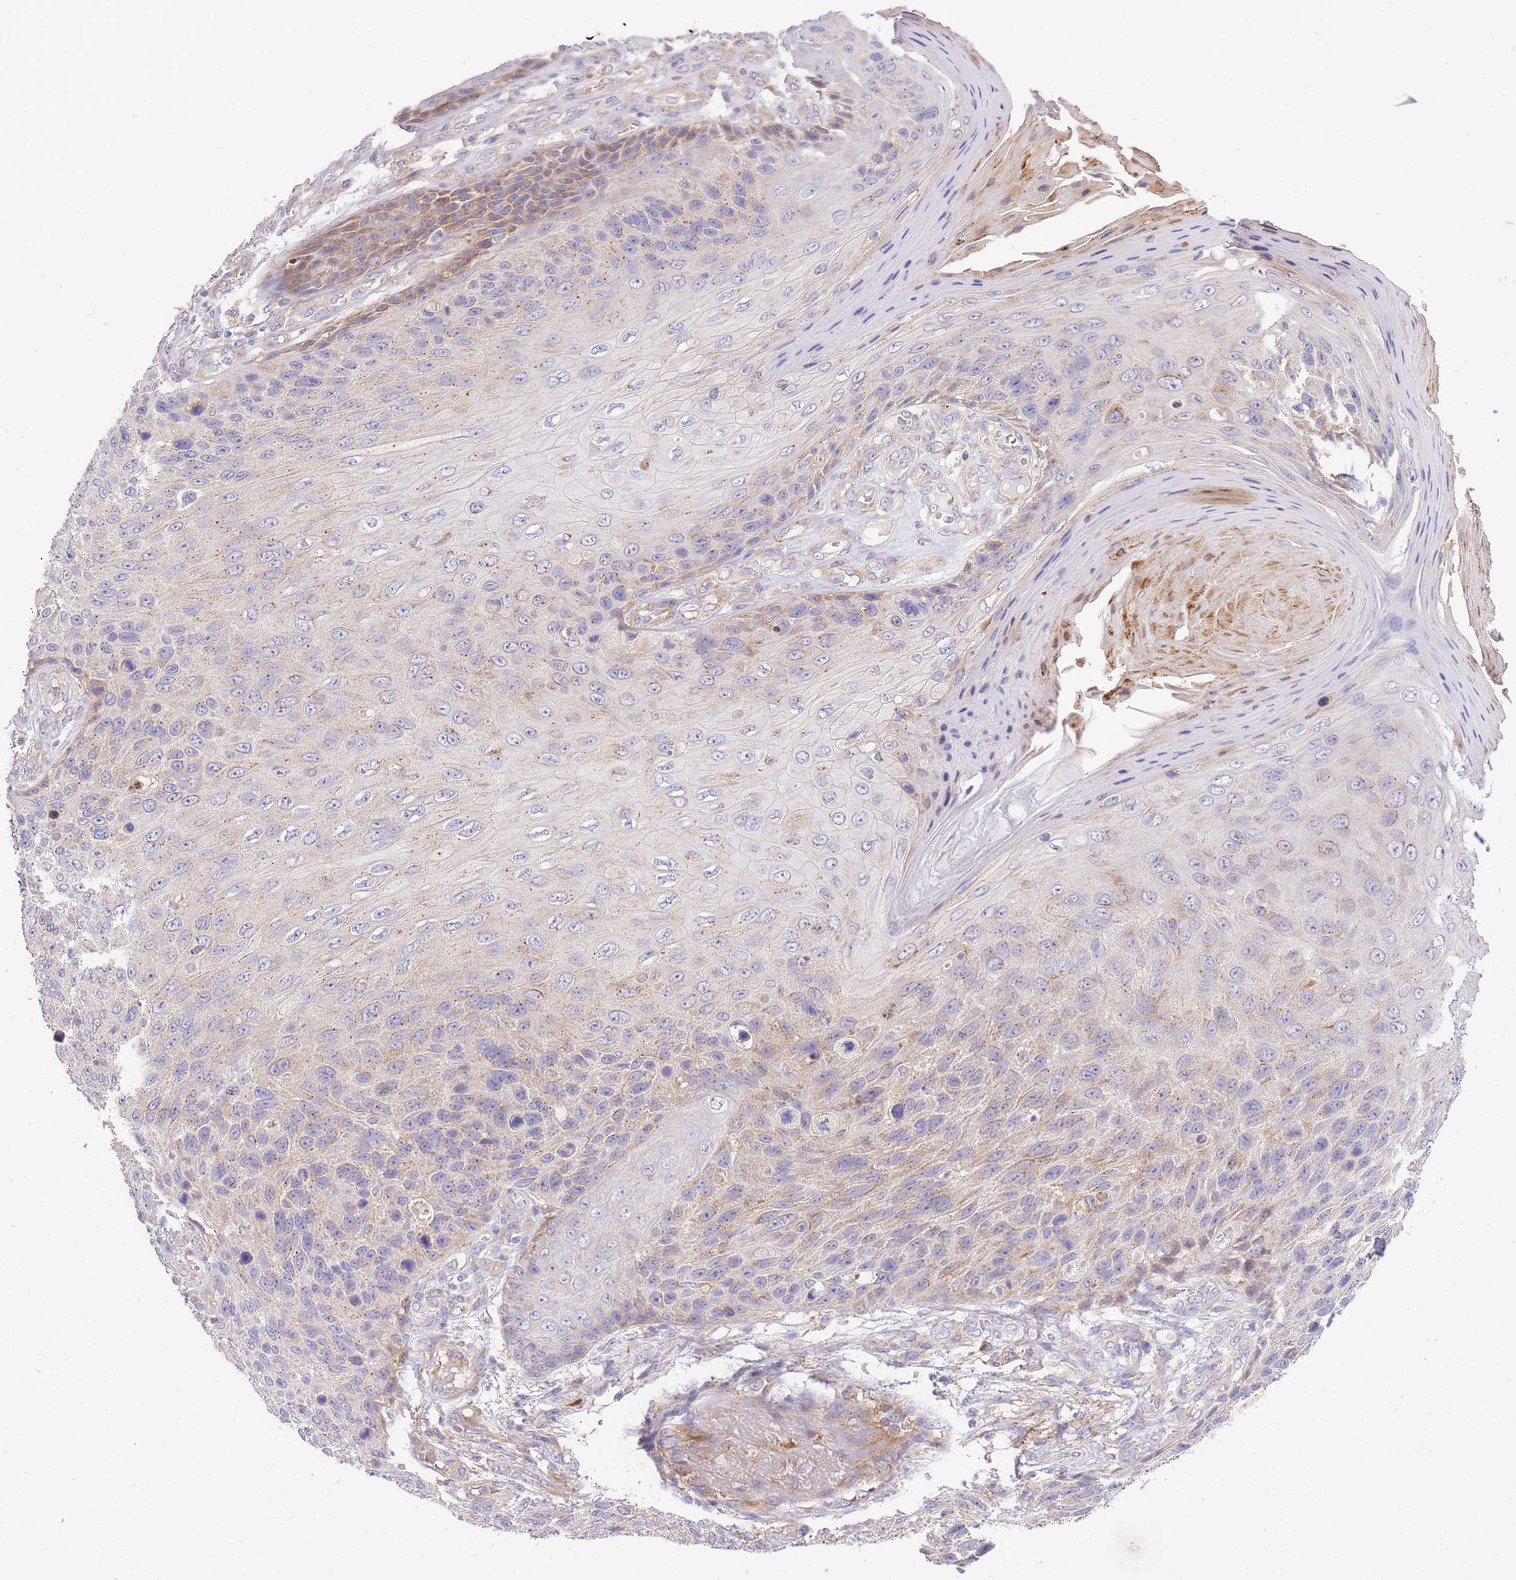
{"staining": {"intensity": "moderate", "quantity": "<25%", "location": "cytoplasmic/membranous"}, "tissue": "skin cancer", "cell_type": "Tumor cells", "image_type": "cancer", "snomed": [{"axis": "morphology", "description": "Squamous cell carcinoma, NOS"}, {"axis": "topography", "description": "Skin"}], "caption": "An IHC photomicrograph of tumor tissue is shown. Protein staining in brown labels moderate cytoplasmic/membranous positivity in skin squamous cell carcinoma within tumor cells. (Brightfield microscopy of DAB IHC at high magnification).", "gene": "INSYN2B", "patient": {"sex": "female", "age": 88}}